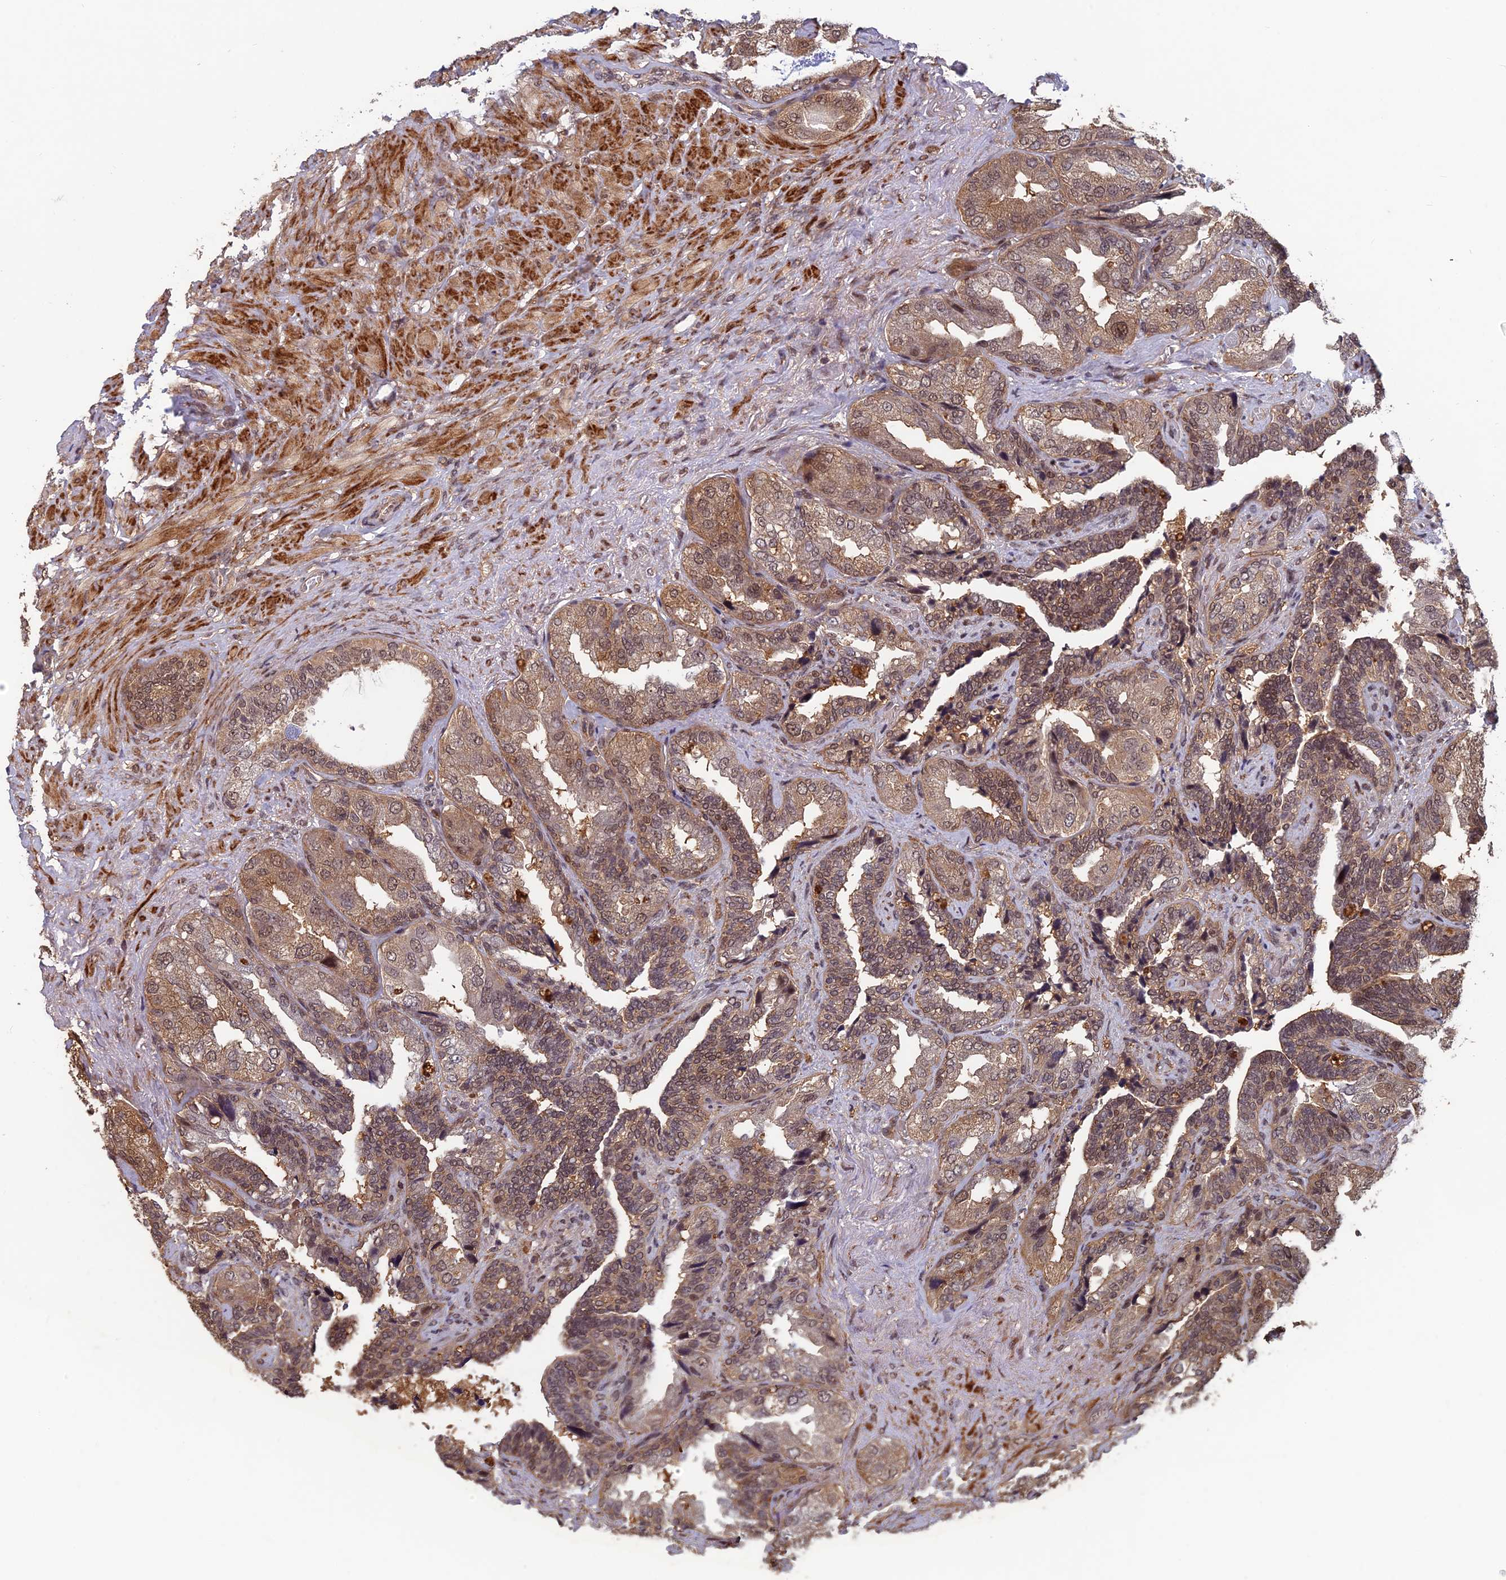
{"staining": {"intensity": "moderate", "quantity": ">75%", "location": "cytoplasmic/membranous,nuclear"}, "tissue": "seminal vesicle", "cell_type": "Glandular cells", "image_type": "normal", "snomed": [{"axis": "morphology", "description": "Normal tissue, NOS"}, {"axis": "topography", "description": "Seminal veicle"}, {"axis": "topography", "description": "Peripheral nerve tissue"}], "caption": "Benign seminal vesicle was stained to show a protein in brown. There is medium levels of moderate cytoplasmic/membranous,nuclear positivity in approximately >75% of glandular cells. The staining was performed using DAB, with brown indicating positive protein expression. Nuclei are stained blue with hematoxylin.", "gene": "FAM53C", "patient": {"sex": "male", "age": 63}}